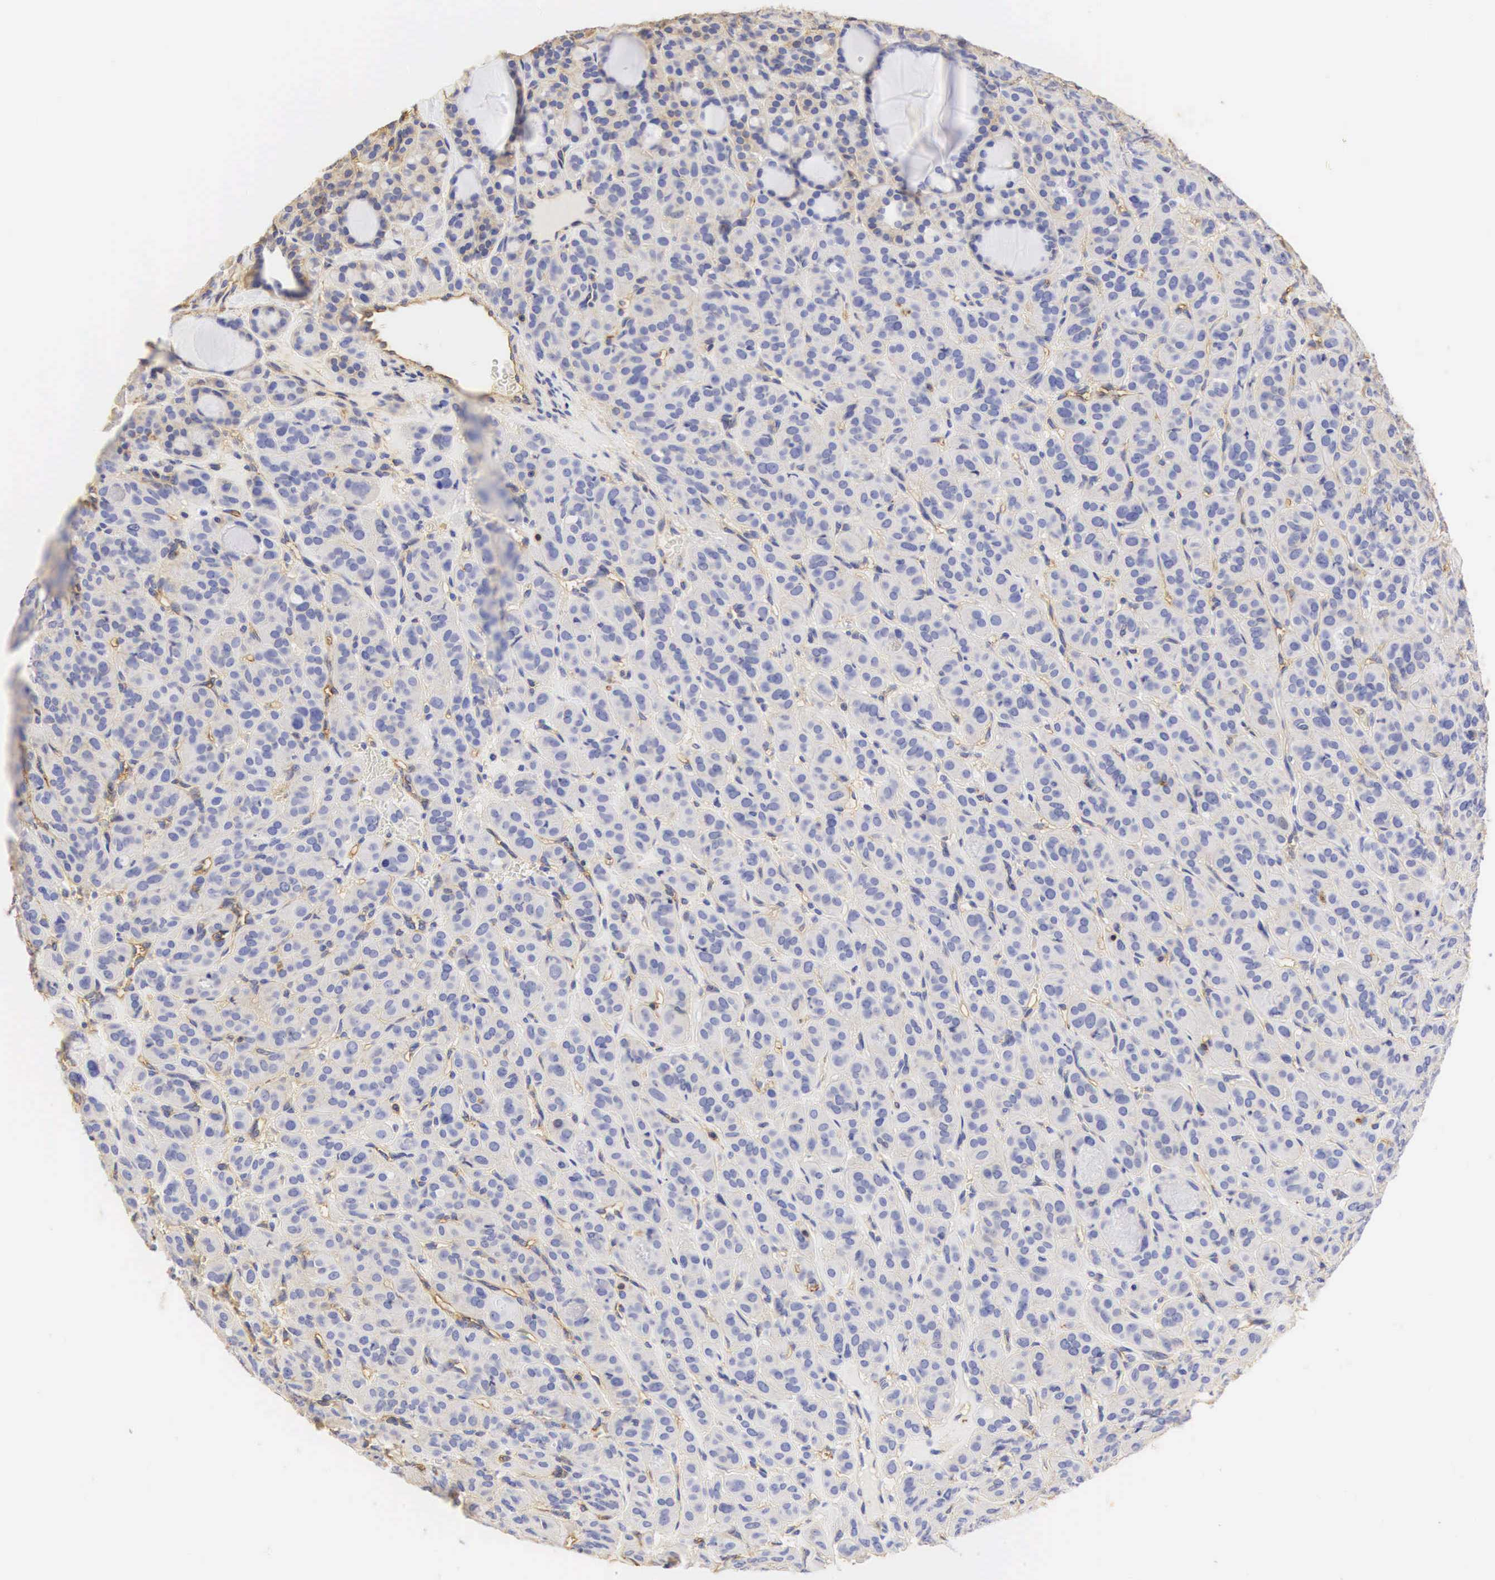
{"staining": {"intensity": "negative", "quantity": "none", "location": "none"}, "tissue": "thyroid cancer", "cell_type": "Tumor cells", "image_type": "cancer", "snomed": [{"axis": "morphology", "description": "Follicular adenoma carcinoma, NOS"}, {"axis": "topography", "description": "Thyroid gland"}], "caption": "The IHC photomicrograph has no significant expression in tumor cells of thyroid follicular adenoma carcinoma tissue.", "gene": "CD99", "patient": {"sex": "female", "age": 71}}